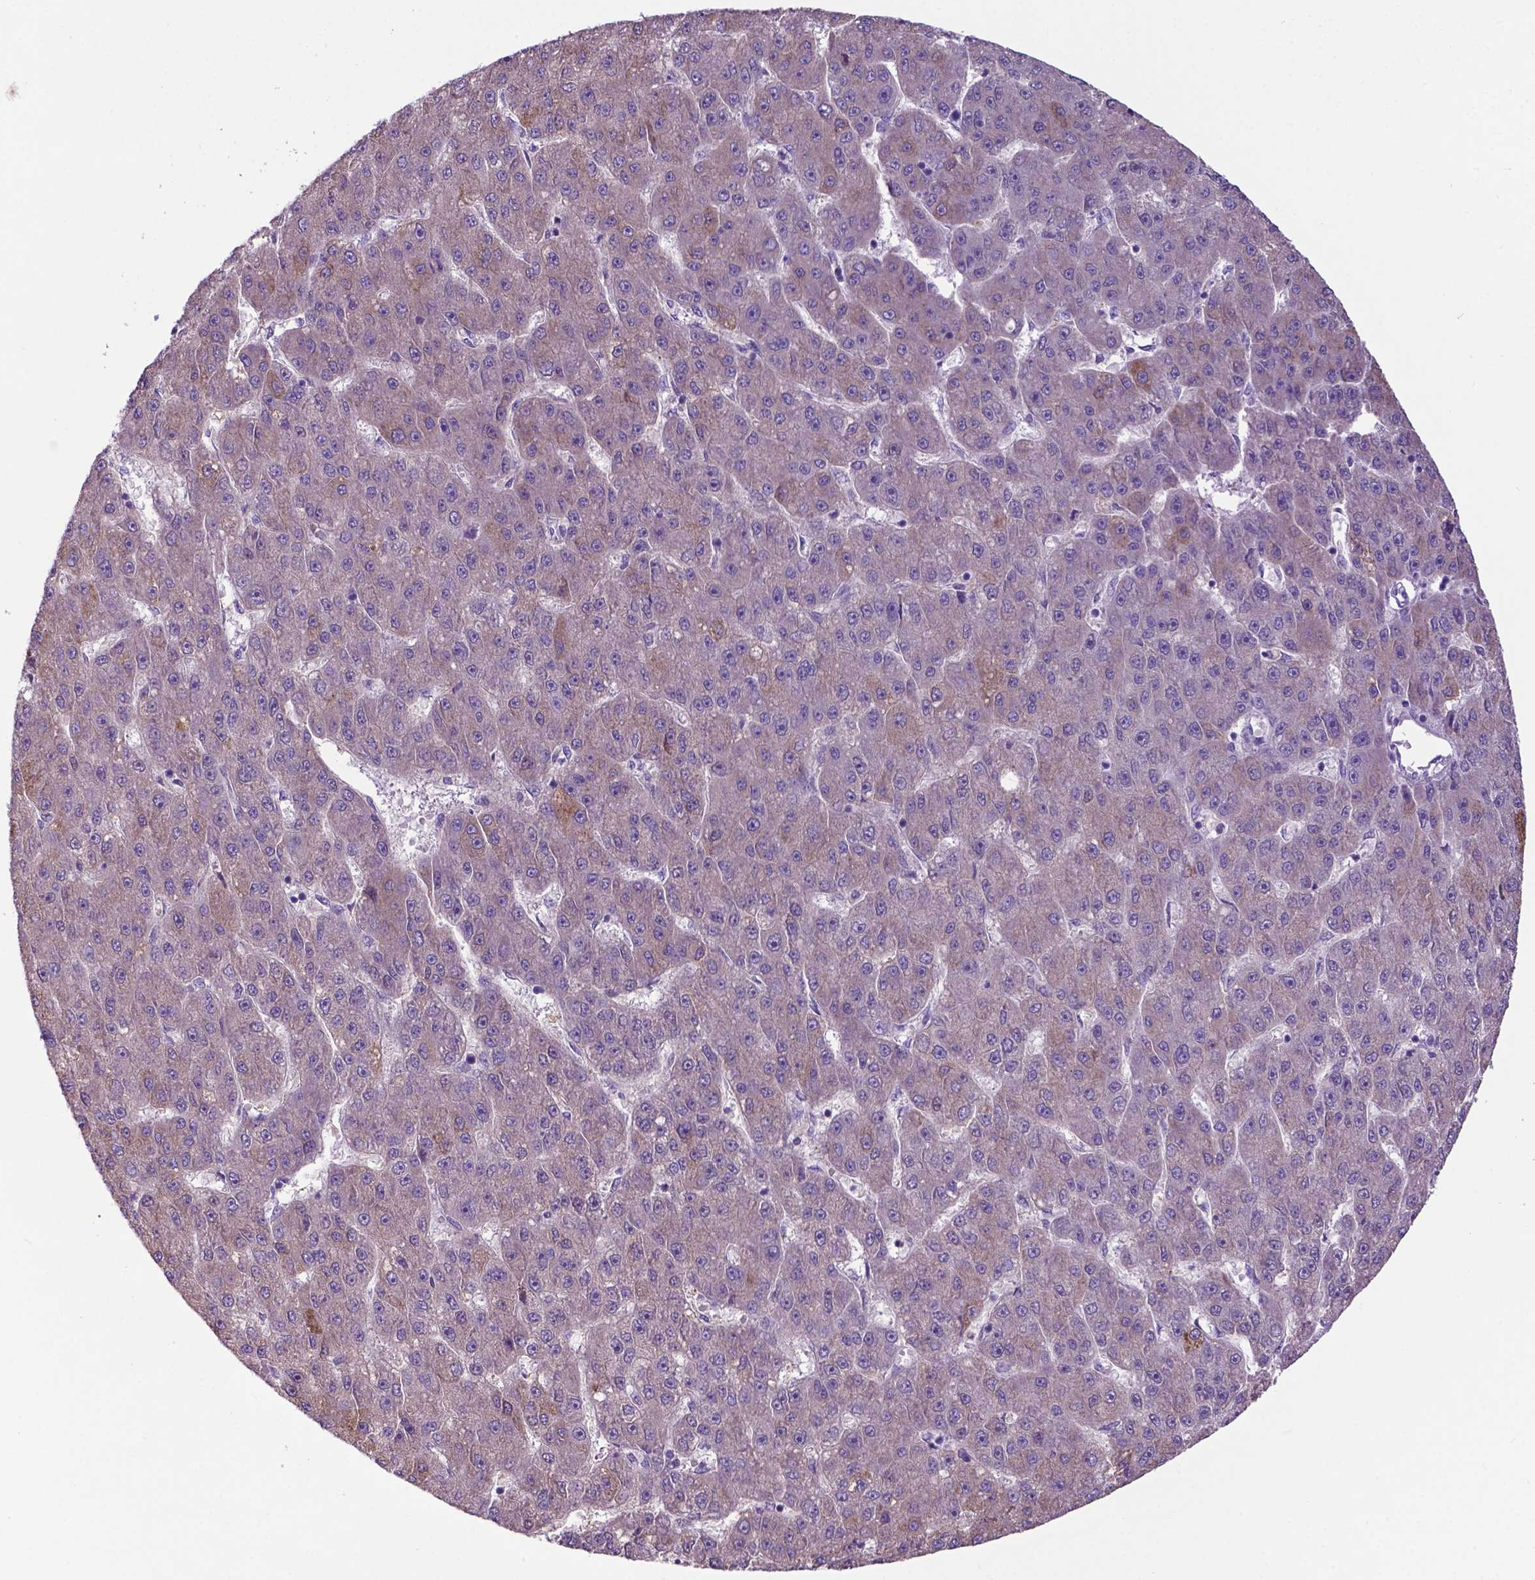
{"staining": {"intensity": "weak", "quantity": "25%-75%", "location": "cytoplasmic/membranous"}, "tissue": "liver cancer", "cell_type": "Tumor cells", "image_type": "cancer", "snomed": [{"axis": "morphology", "description": "Carcinoma, Hepatocellular, NOS"}, {"axis": "topography", "description": "Liver"}], "caption": "A low amount of weak cytoplasmic/membranous expression is present in approximately 25%-75% of tumor cells in hepatocellular carcinoma (liver) tissue.", "gene": "ADRA2B", "patient": {"sex": "male", "age": 67}}